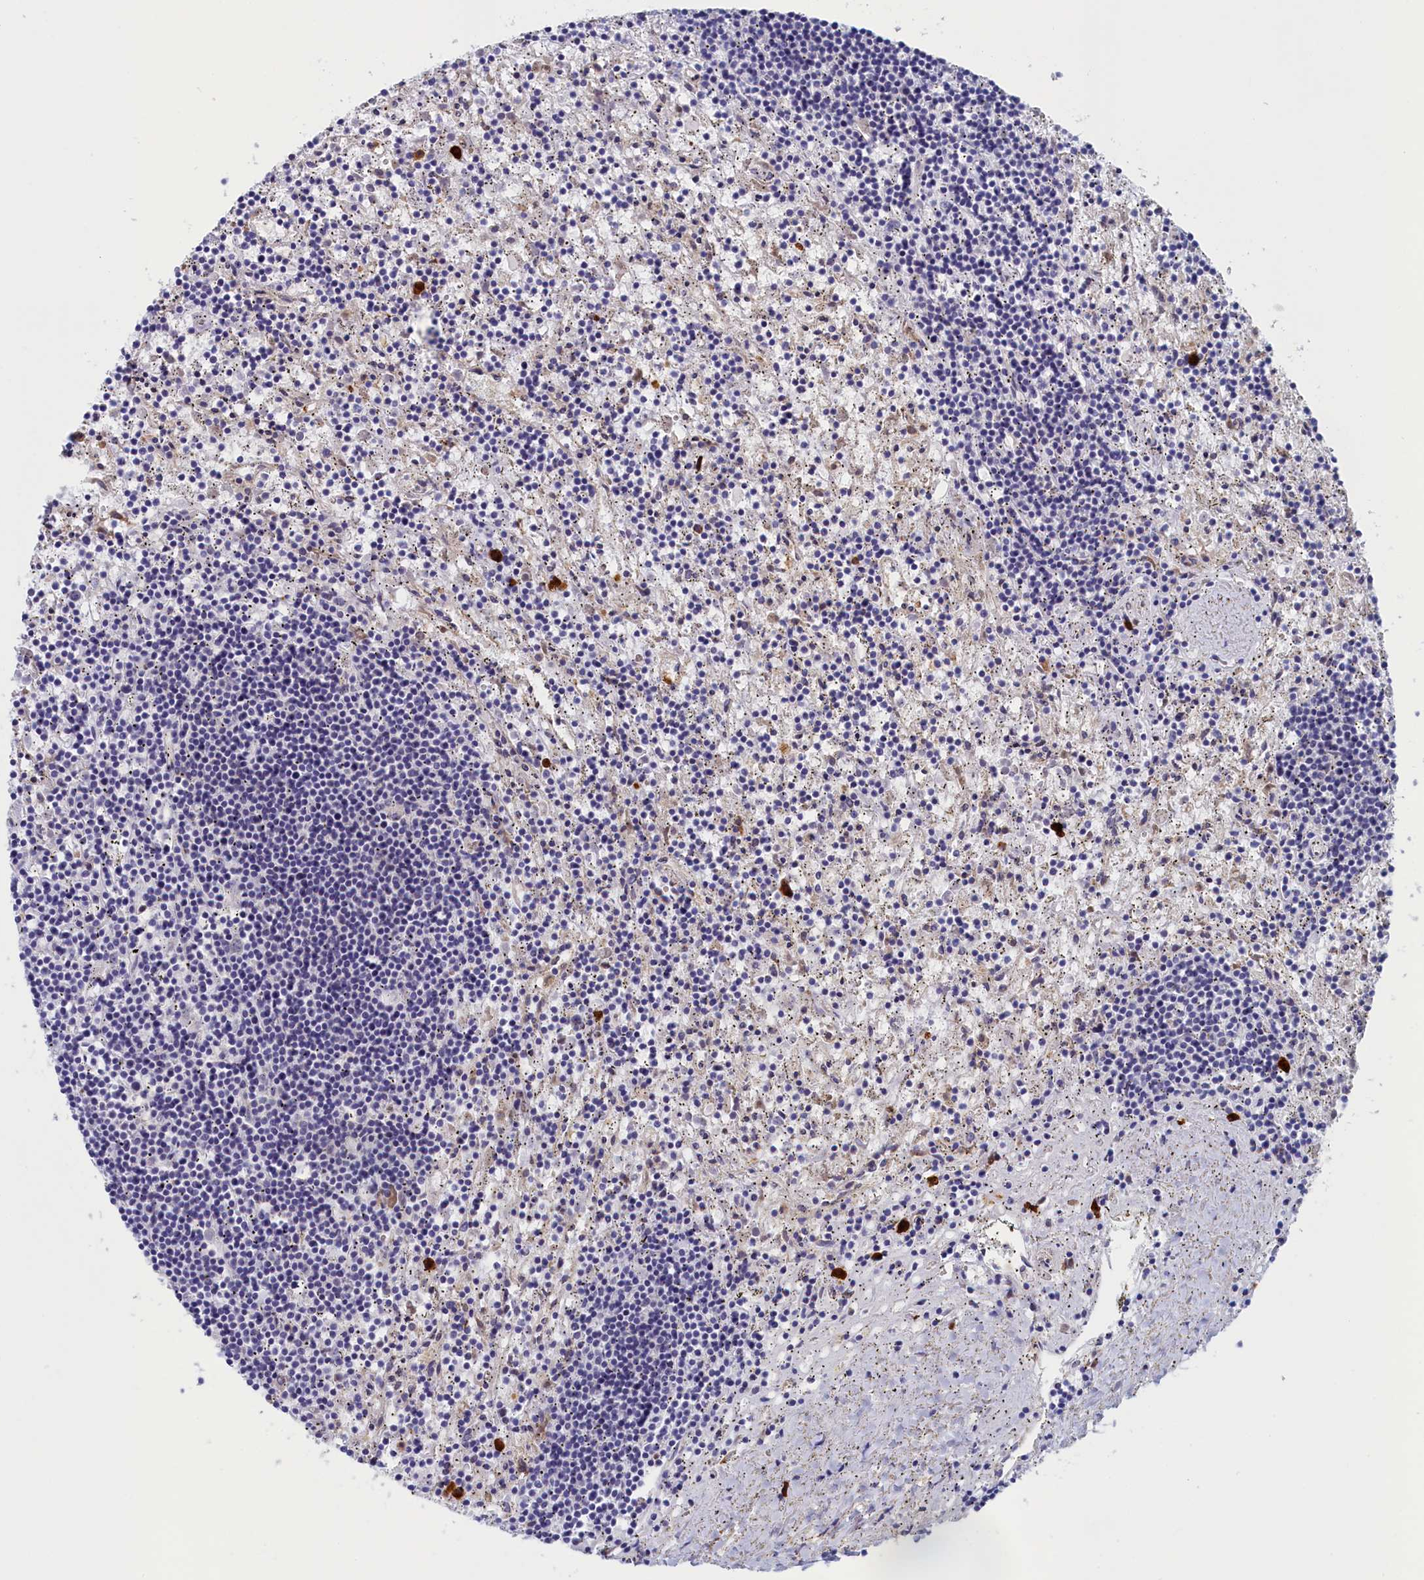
{"staining": {"intensity": "negative", "quantity": "none", "location": "none"}, "tissue": "lymphoma", "cell_type": "Tumor cells", "image_type": "cancer", "snomed": [{"axis": "morphology", "description": "Malignant lymphoma, non-Hodgkin's type, Low grade"}, {"axis": "topography", "description": "Spleen"}], "caption": "There is no significant positivity in tumor cells of low-grade malignant lymphoma, non-Hodgkin's type. (DAB immunohistochemistry (IHC) with hematoxylin counter stain).", "gene": "CCDC68", "patient": {"sex": "male", "age": 76}}